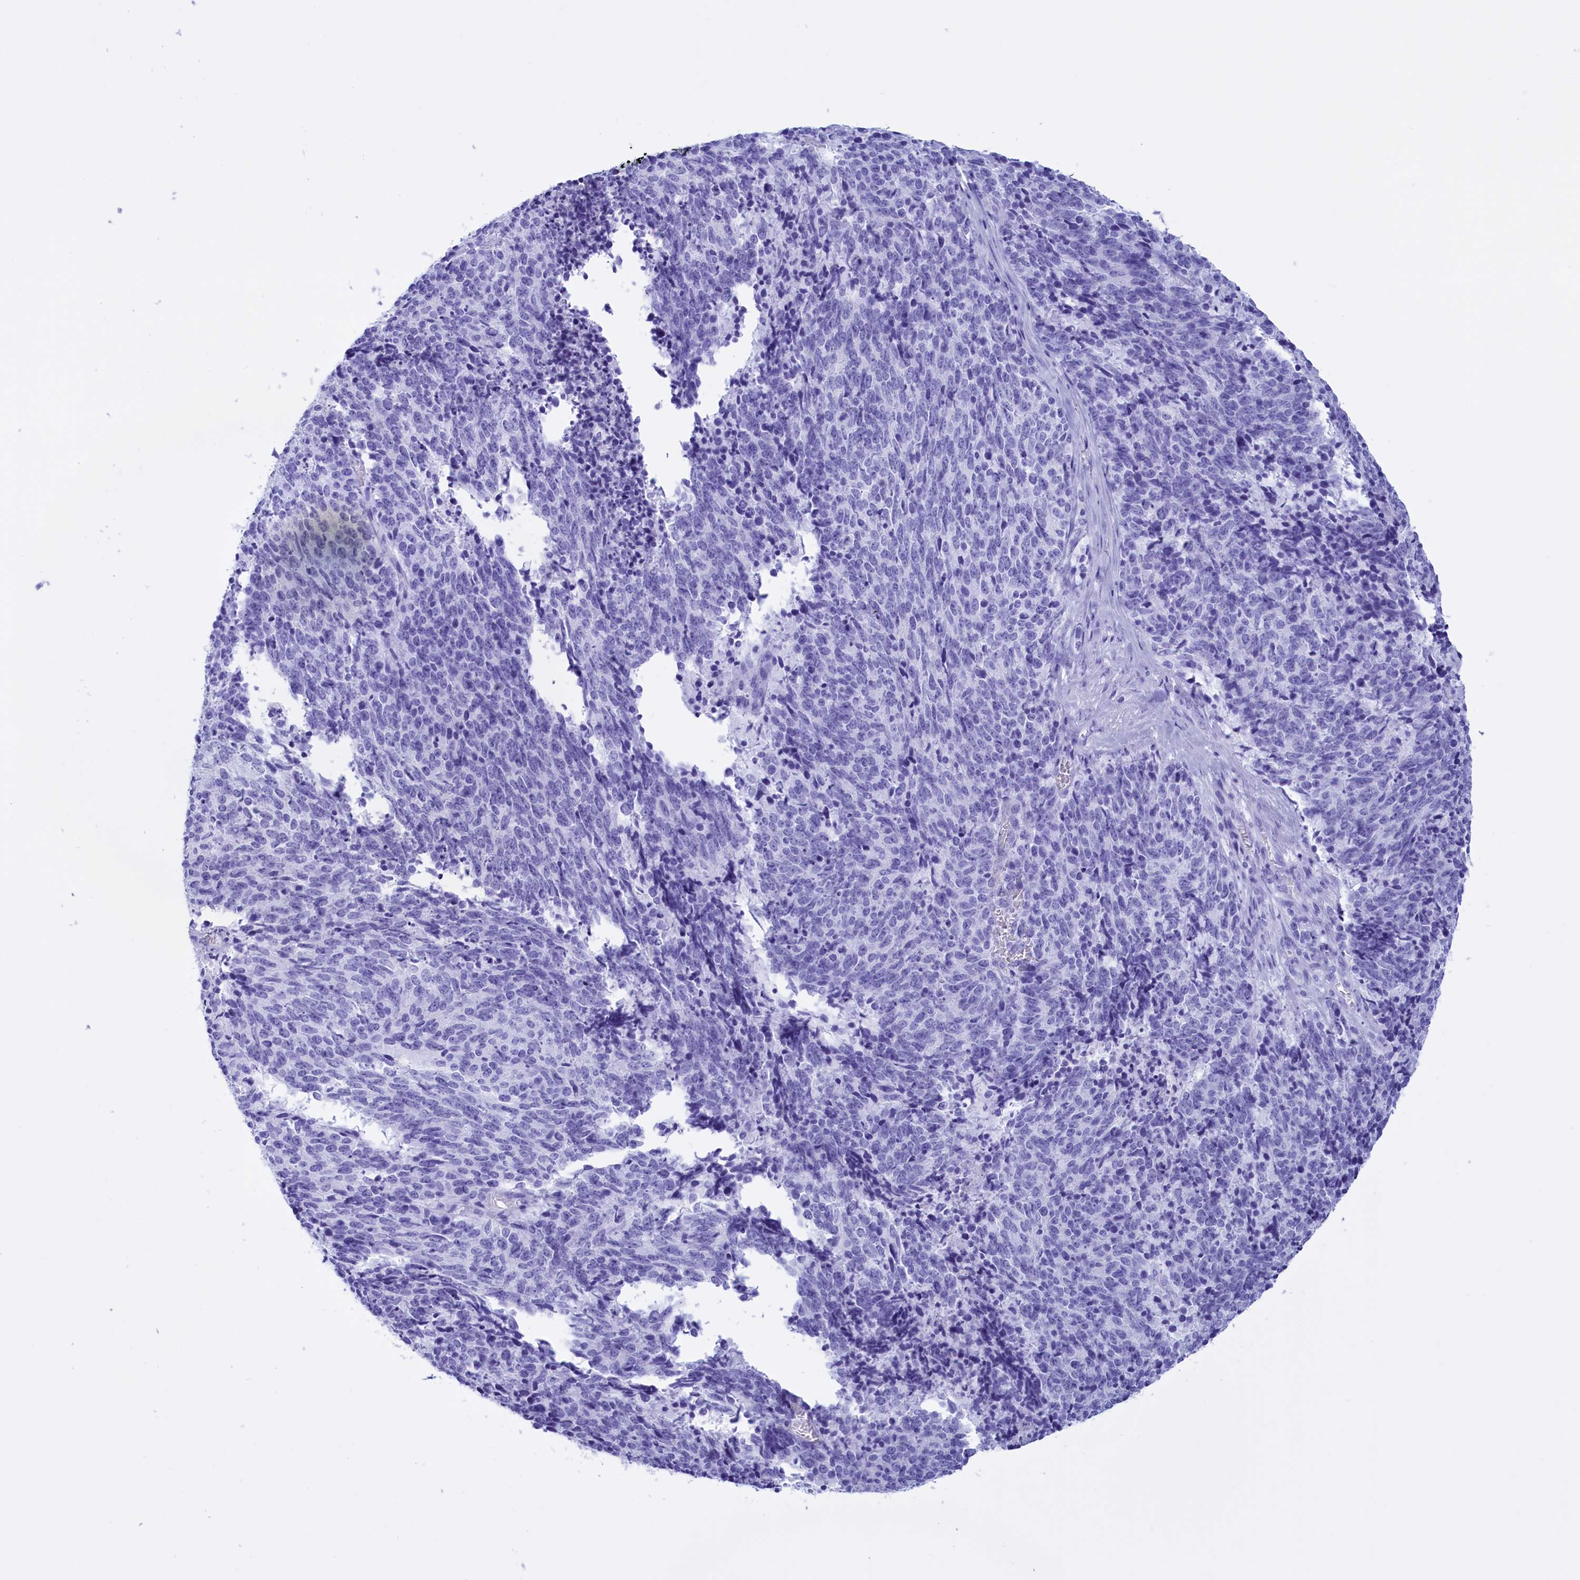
{"staining": {"intensity": "negative", "quantity": "none", "location": "none"}, "tissue": "cervical cancer", "cell_type": "Tumor cells", "image_type": "cancer", "snomed": [{"axis": "morphology", "description": "Squamous cell carcinoma, NOS"}, {"axis": "topography", "description": "Cervix"}], "caption": "High magnification brightfield microscopy of cervical cancer (squamous cell carcinoma) stained with DAB (brown) and counterstained with hematoxylin (blue): tumor cells show no significant staining.", "gene": "BRI3", "patient": {"sex": "female", "age": 29}}